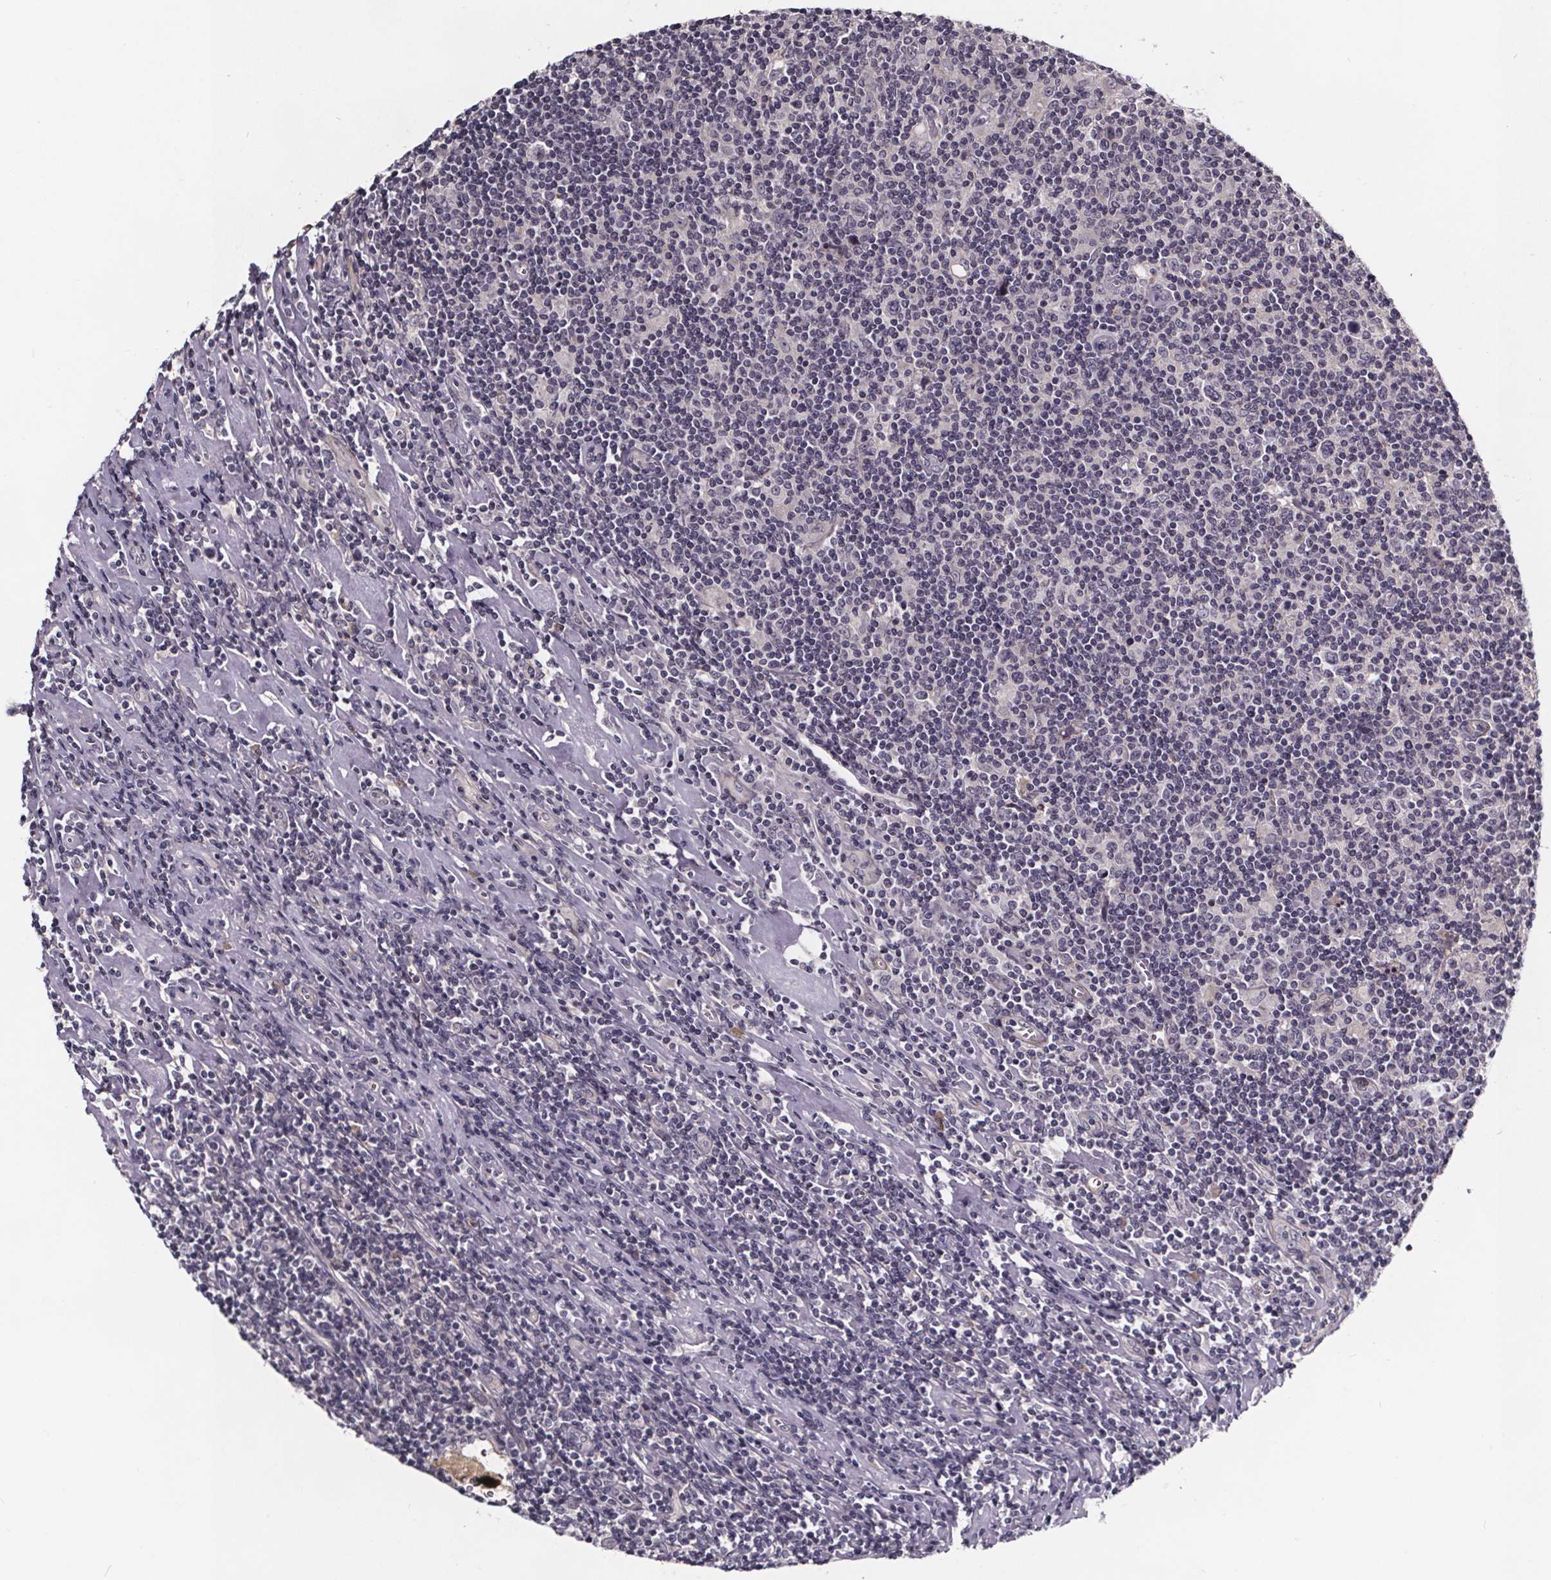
{"staining": {"intensity": "negative", "quantity": "none", "location": "none"}, "tissue": "lymphoma", "cell_type": "Tumor cells", "image_type": "cancer", "snomed": [{"axis": "morphology", "description": "Hodgkin's disease, NOS"}, {"axis": "topography", "description": "Lymph node"}], "caption": "Tumor cells are negative for brown protein staining in Hodgkin's disease.", "gene": "NPHP4", "patient": {"sex": "male", "age": 40}}